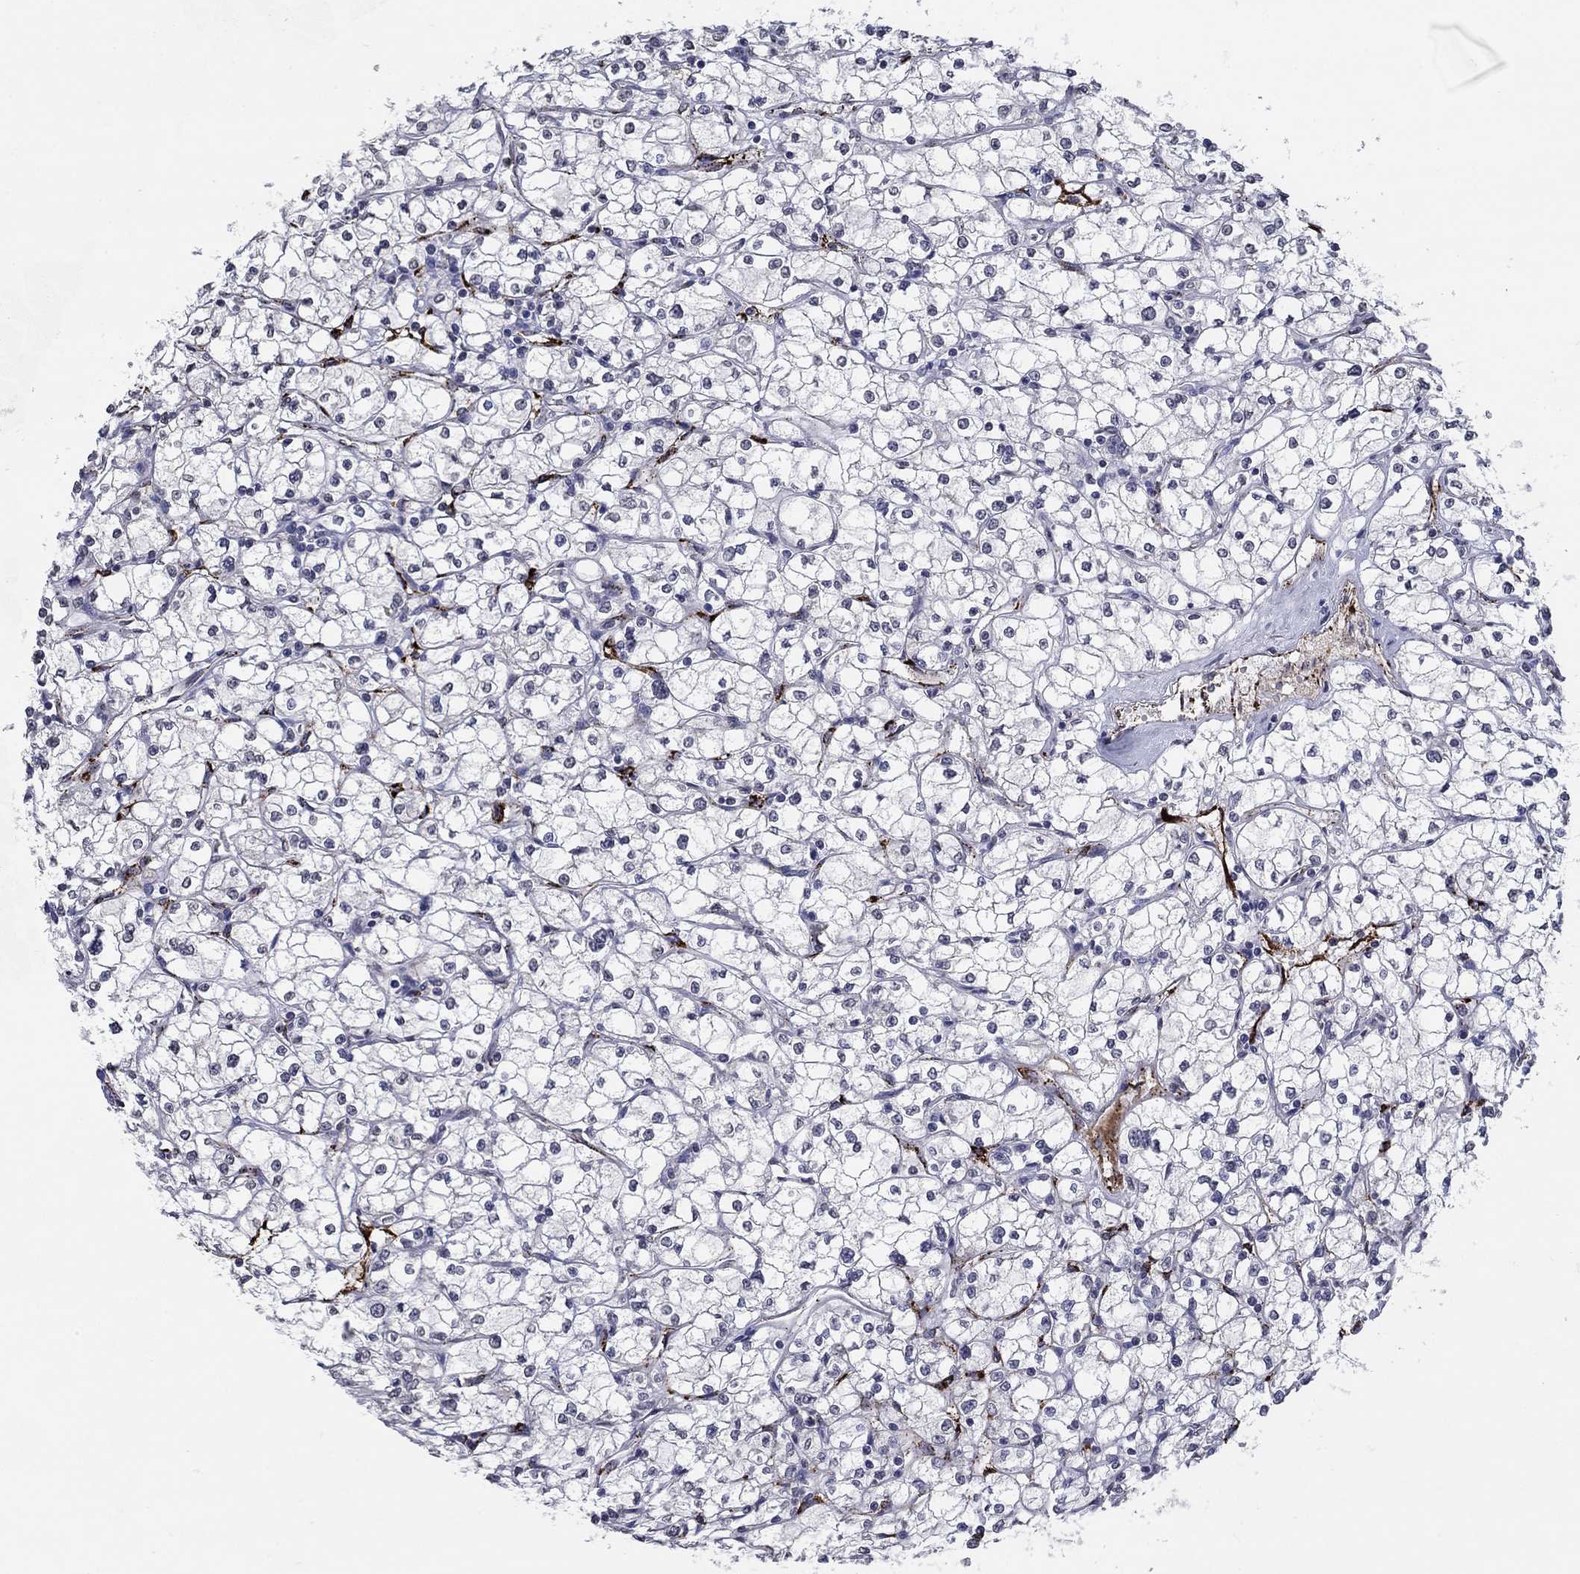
{"staining": {"intensity": "negative", "quantity": "none", "location": "none"}, "tissue": "renal cancer", "cell_type": "Tumor cells", "image_type": "cancer", "snomed": [{"axis": "morphology", "description": "Adenocarcinoma, NOS"}, {"axis": "topography", "description": "Kidney"}], "caption": "Immunohistochemistry (IHC) of human renal cancer (adenocarcinoma) exhibits no positivity in tumor cells.", "gene": "TINAG", "patient": {"sex": "male", "age": 67}}